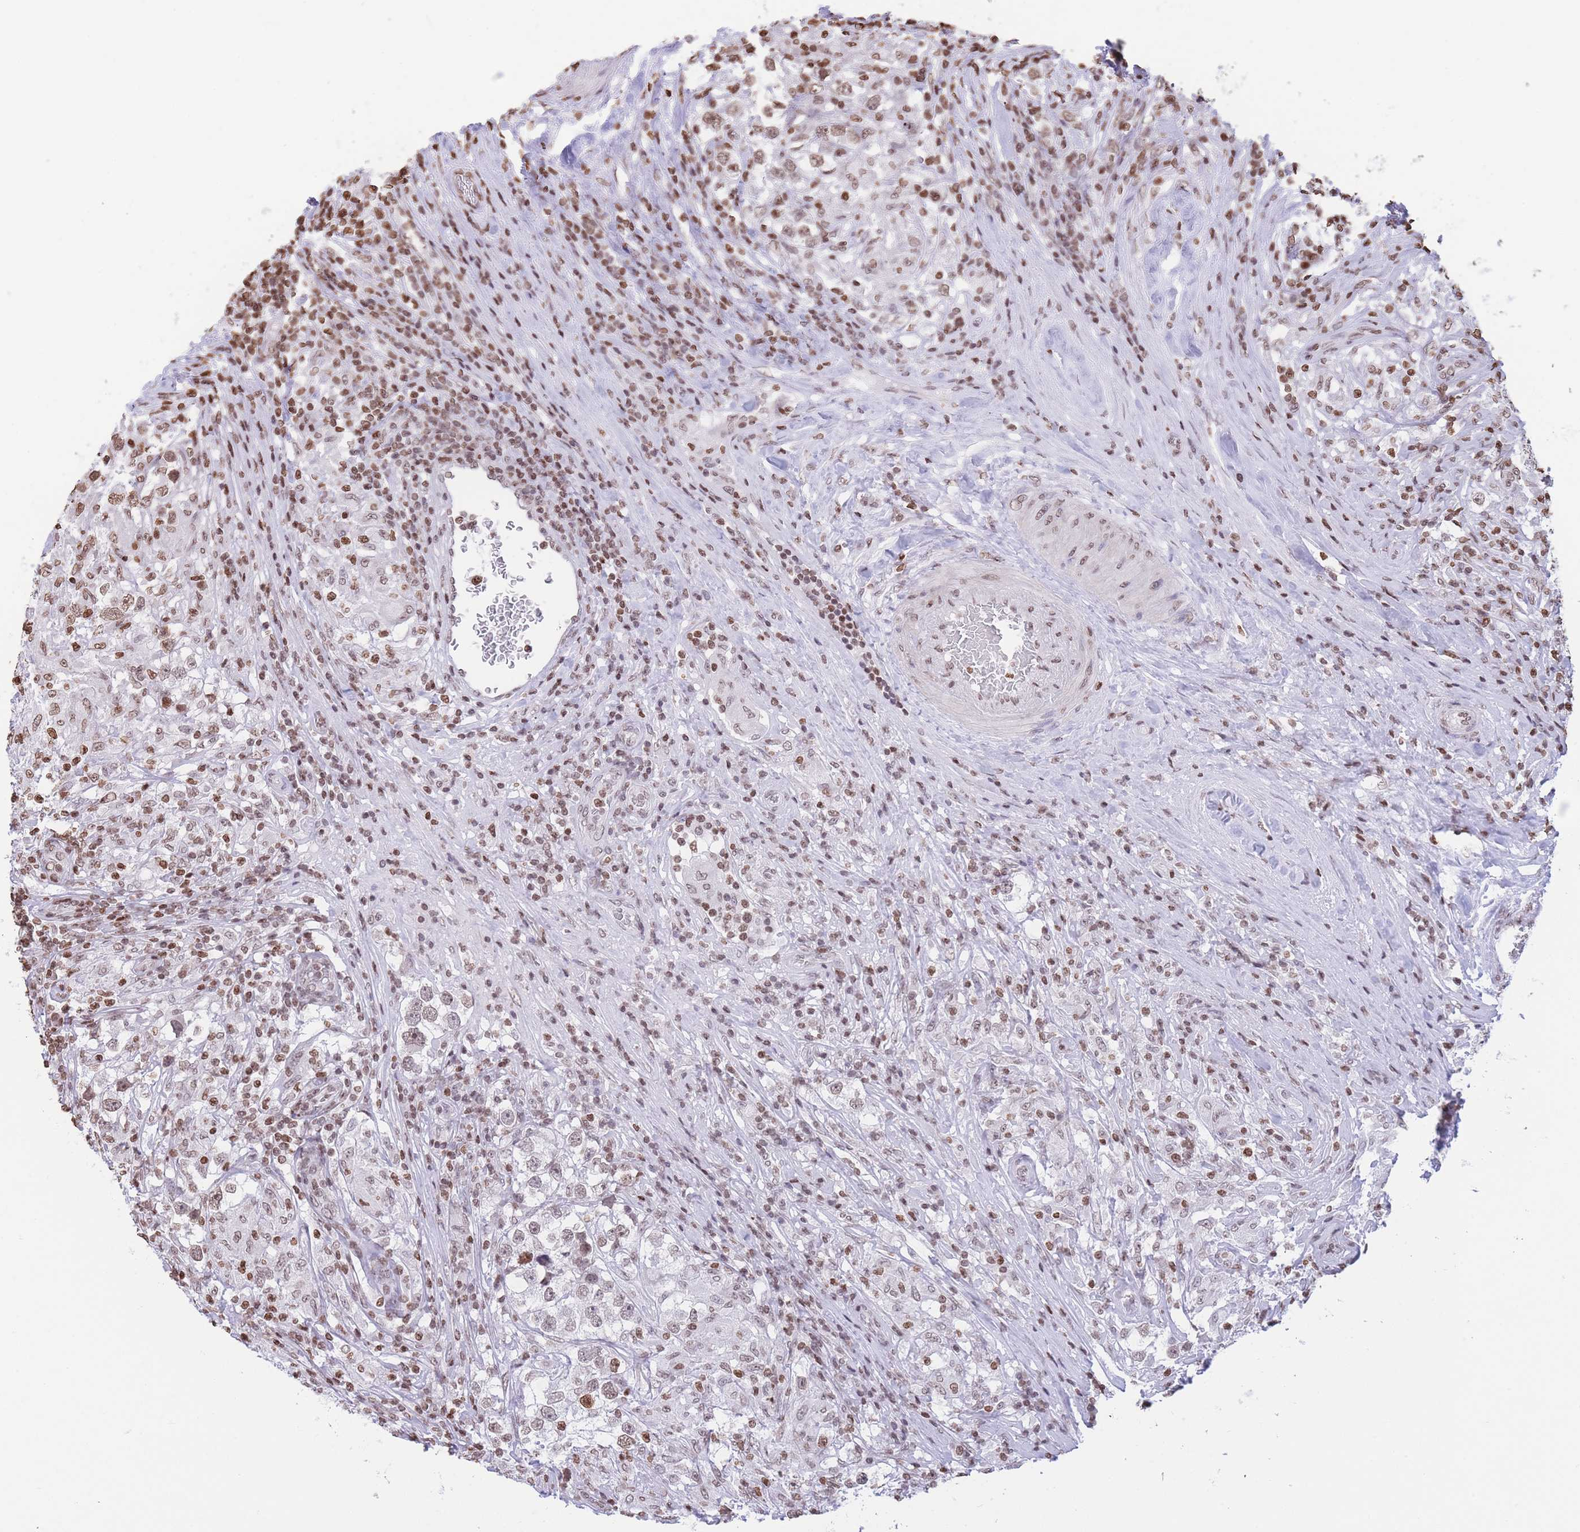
{"staining": {"intensity": "moderate", "quantity": ">75%", "location": "nuclear"}, "tissue": "testis cancer", "cell_type": "Tumor cells", "image_type": "cancer", "snomed": [{"axis": "morphology", "description": "Seminoma, NOS"}, {"axis": "topography", "description": "Testis"}], "caption": "High-magnification brightfield microscopy of testis seminoma stained with DAB (brown) and counterstained with hematoxylin (blue). tumor cells exhibit moderate nuclear staining is identified in approximately>75% of cells.", "gene": "H2BC11", "patient": {"sex": "male", "age": 46}}